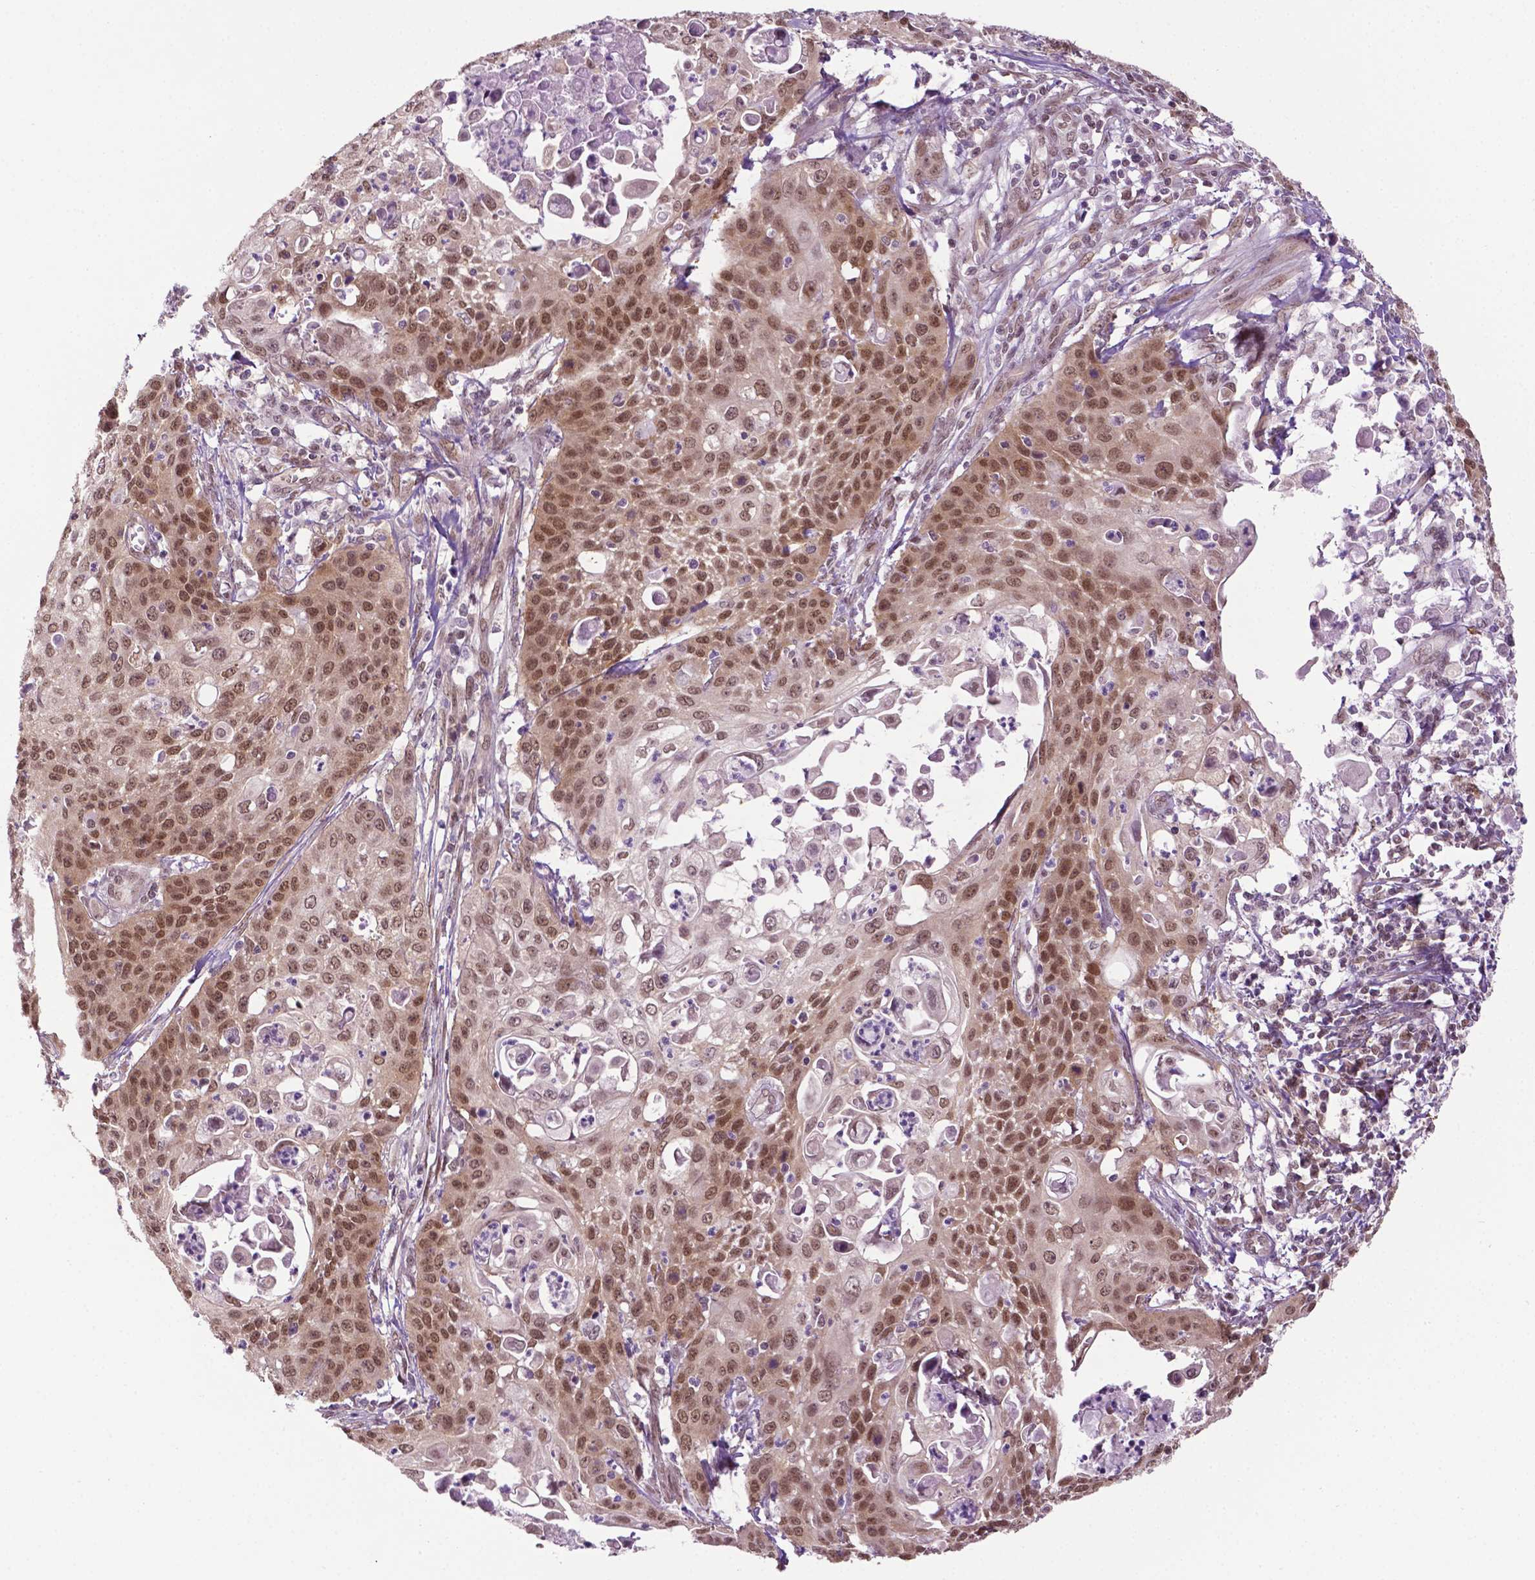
{"staining": {"intensity": "moderate", "quantity": ">75%", "location": "nuclear"}, "tissue": "cervical cancer", "cell_type": "Tumor cells", "image_type": "cancer", "snomed": [{"axis": "morphology", "description": "Squamous cell carcinoma, NOS"}, {"axis": "topography", "description": "Cervix"}], "caption": "A micrograph of cervical squamous cell carcinoma stained for a protein exhibits moderate nuclear brown staining in tumor cells.", "gene": "UBQLN4", "patient": {"sex": "female", "age": 65}}